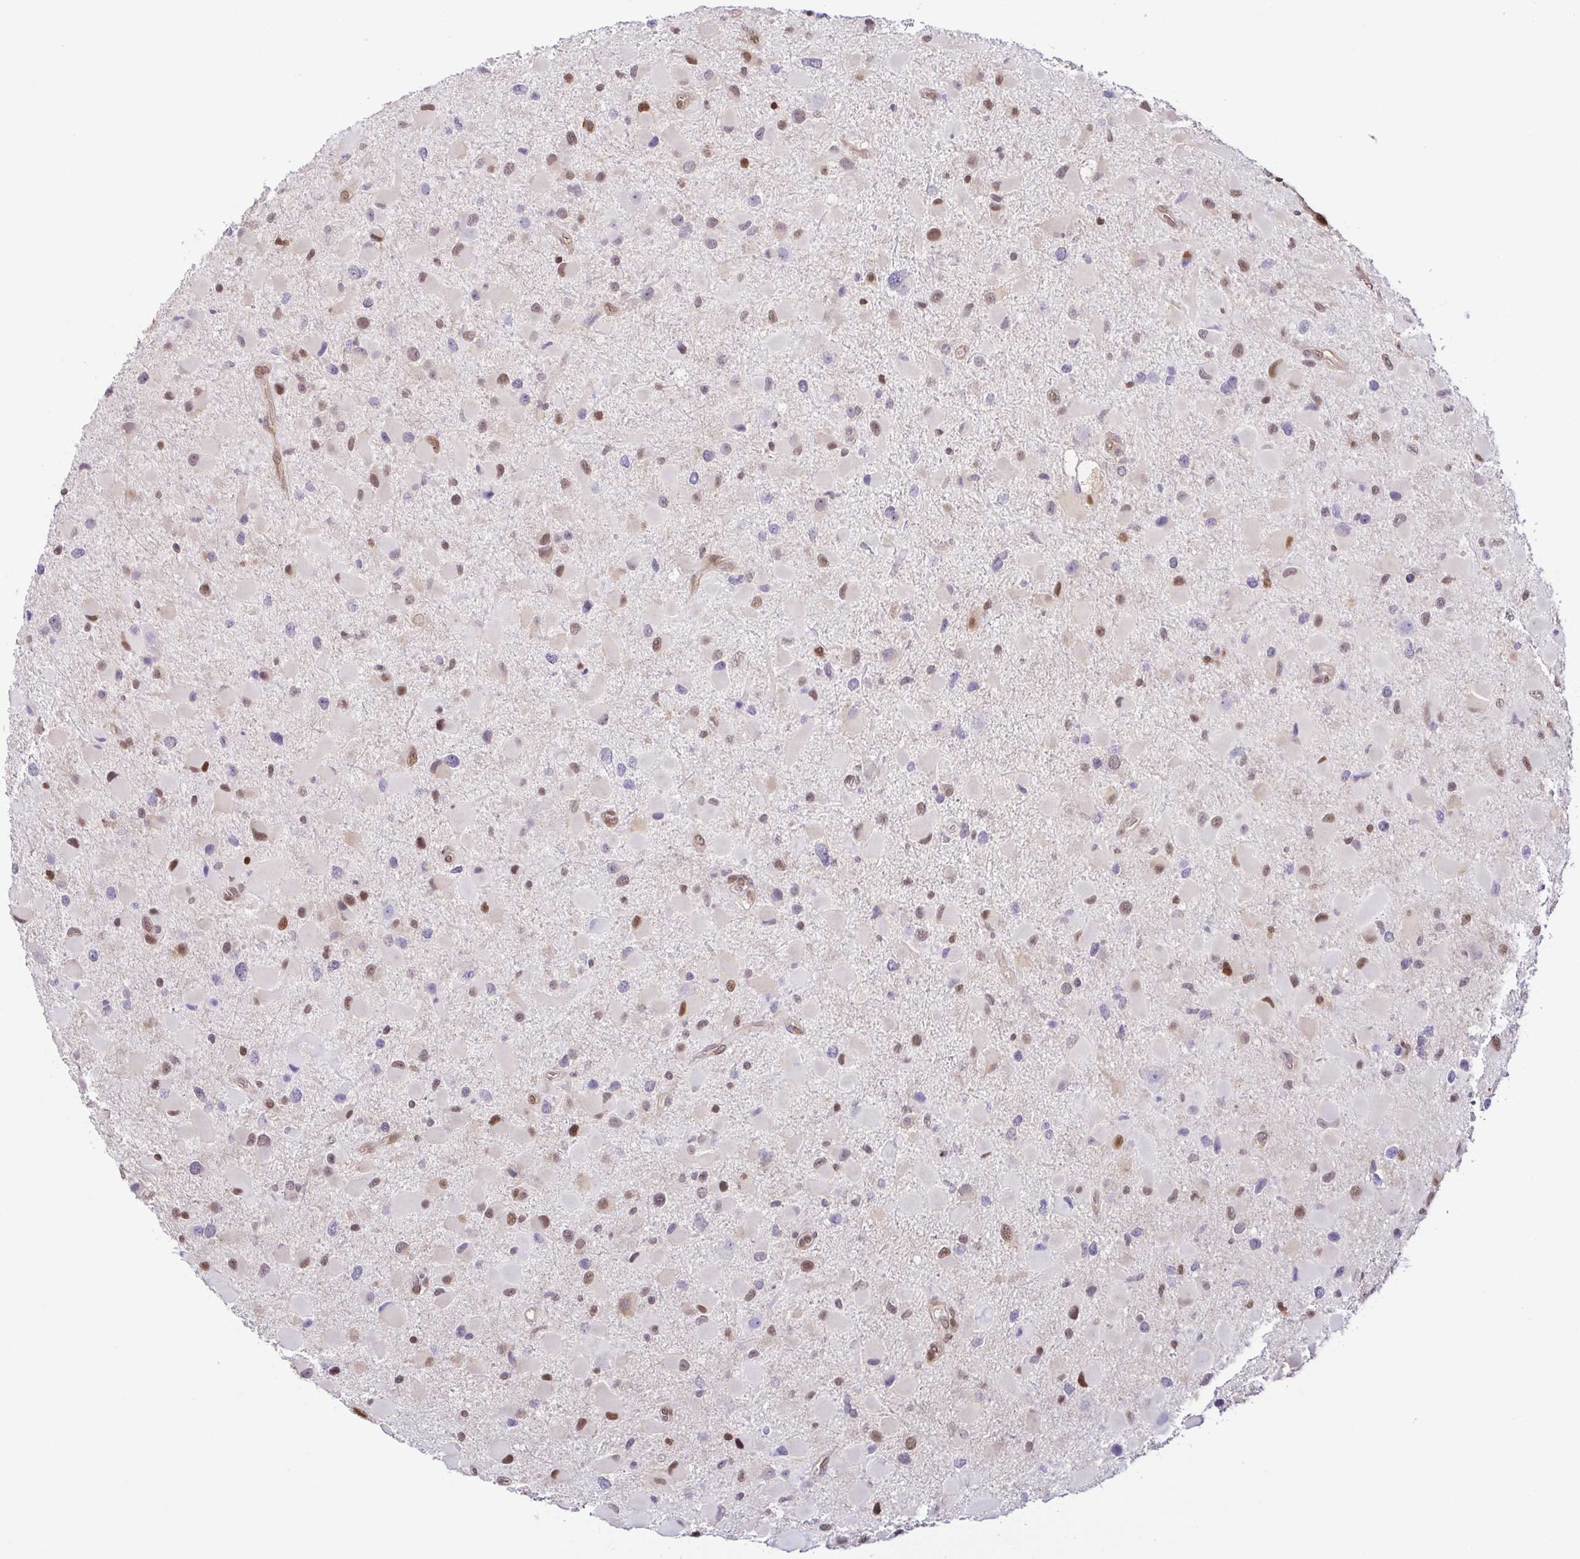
{"staining": {"intensity": "moderate", "quantity": "25%-75%", "location": "nuclear"}, "tissue": "glioma", "cell_type": "Tumor cells", "image_type": "cancer", "snomed": [{"axis": "morphology", "description": "Glioma, malignant, Low grade"}, {"axis": "topography", "description": "Brain"}], "caption": "Immunohistochemistry (IHC) histopathology image of neoplastic tissue: human glioma stained using immunohistochemistry (IHC) reveals medium levels of moderate protein expression localized specifically in the nuclear of tumor cells, appearing as a nuclear brown color.", "gene": "PSMB9", "patient": {"sex": "female", "age": 32}}